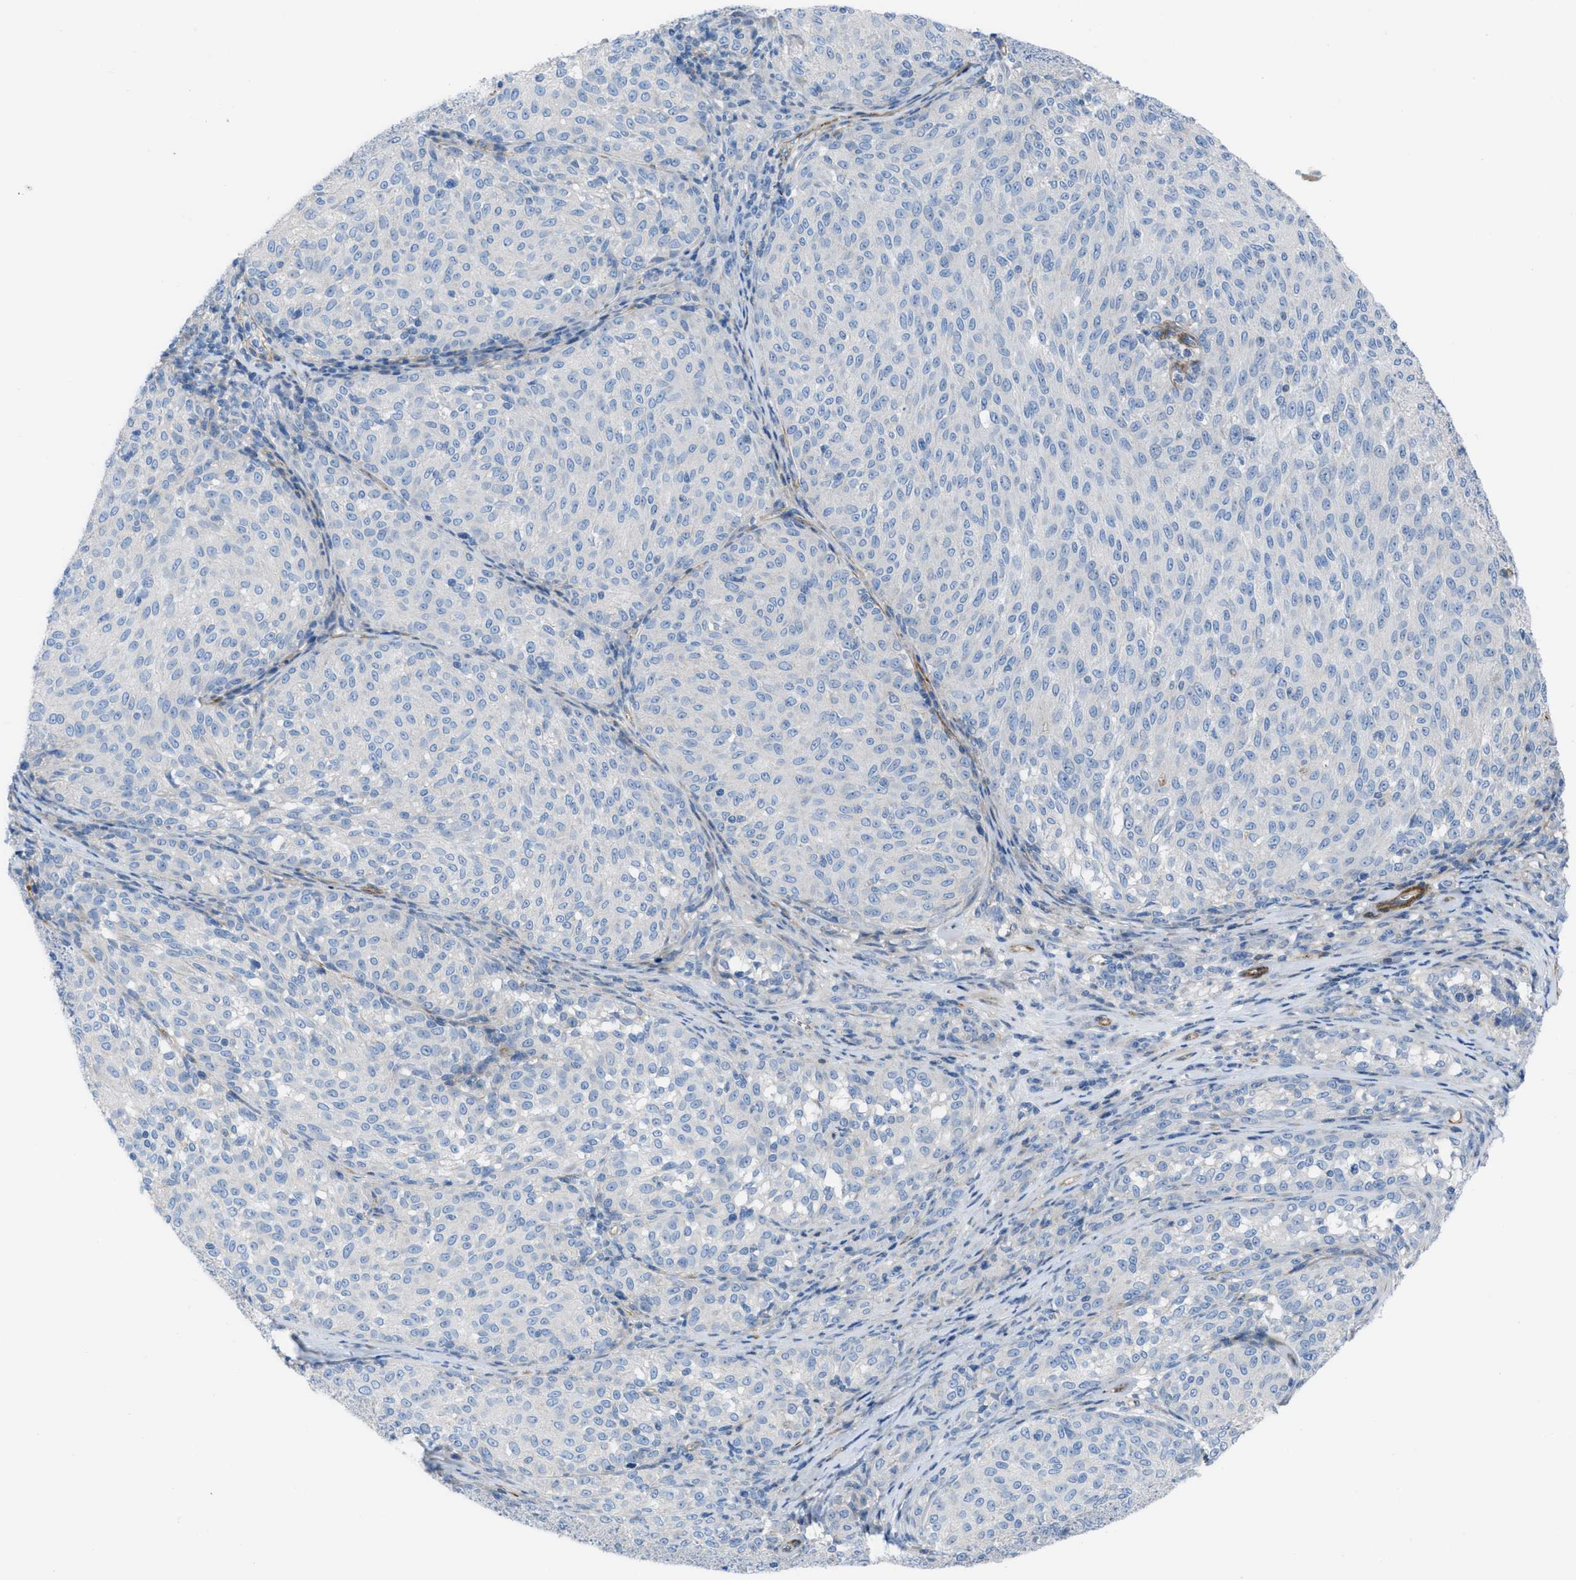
{"staining": {"intensity": "negative", "quantity": "none", "location": "none"}, "tissue": "melanoma", "cell_type": "Tumor cells", "image_type": "cancer", "snomed": [{"axis": "morphology", "description": "Malignant melanoma, NOS"}, {"axis": "topography", "description": "Skin"}], "caption": "The IHC micrograph has no significant positivity in tumor cells of melanoma tissue. (Immunohistochemistry (ihc), brightfield microscopy, high magnification).", "gene": "KCNH7", "patient": {"sex": "female", "age": 72}}